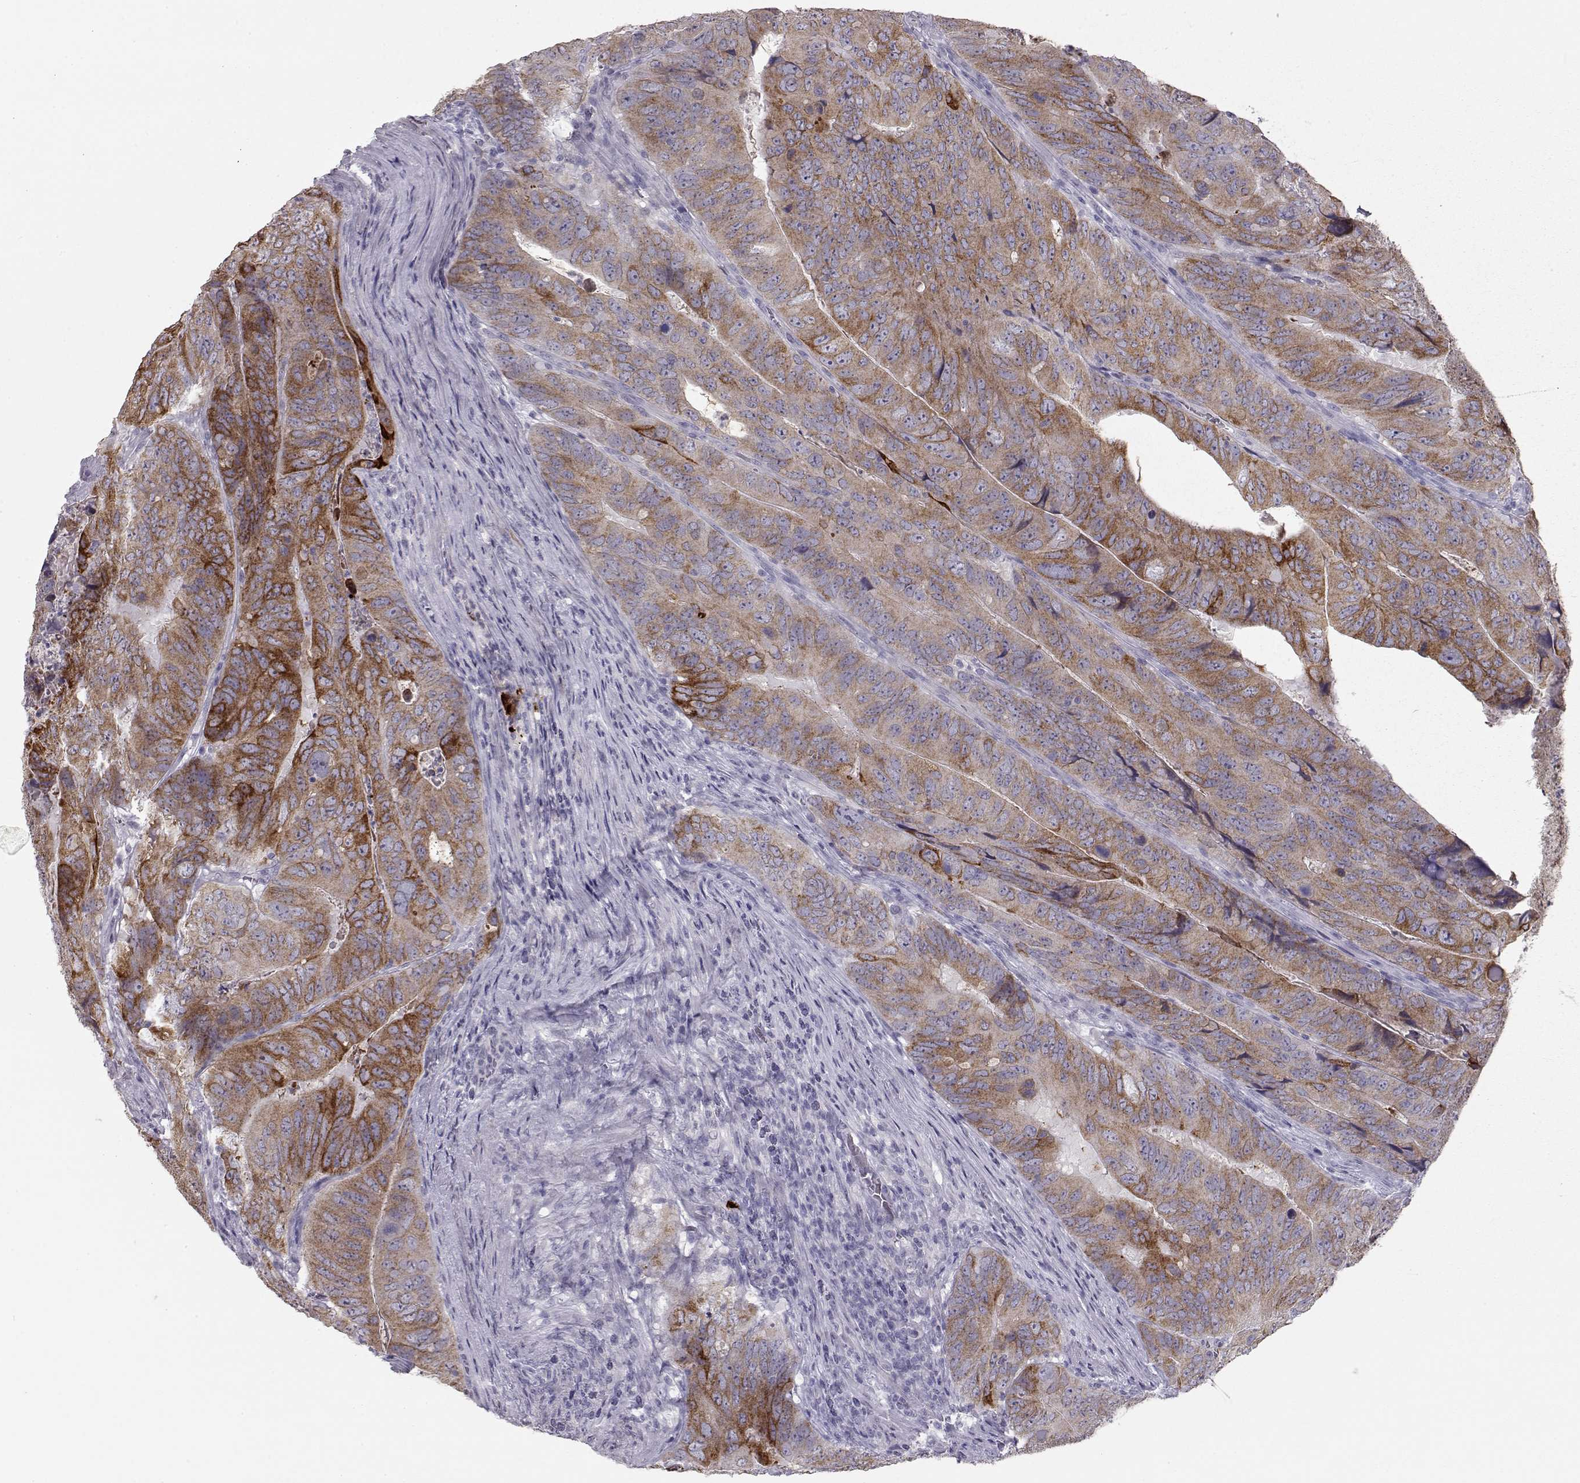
{"staining": {"intensity": "strong", "quantity": ">75%", "location": "cytoplasmic/membranous"}, "tissue": "colorectal cancer", "cell_type": "Tumor cells", "image_type": "cancer", "snomed": [{"axis": "morphology", "description": "Adenocarcinoma, NOS"}, {"axis": "topography", "description": "Colon"}], "caption": "The photomicrograph demonstrates a brown stain indicating the presence of a protein in the cytoplasmic/membranous of tumor cells in colorectal cancer. The protein is stained brown, and the nuclei are stained in blue (DAB IHC with brightfield microscopy, high magnification).", "gene": "LAMB3", "patient": {"sex": "male", "age": 79}}